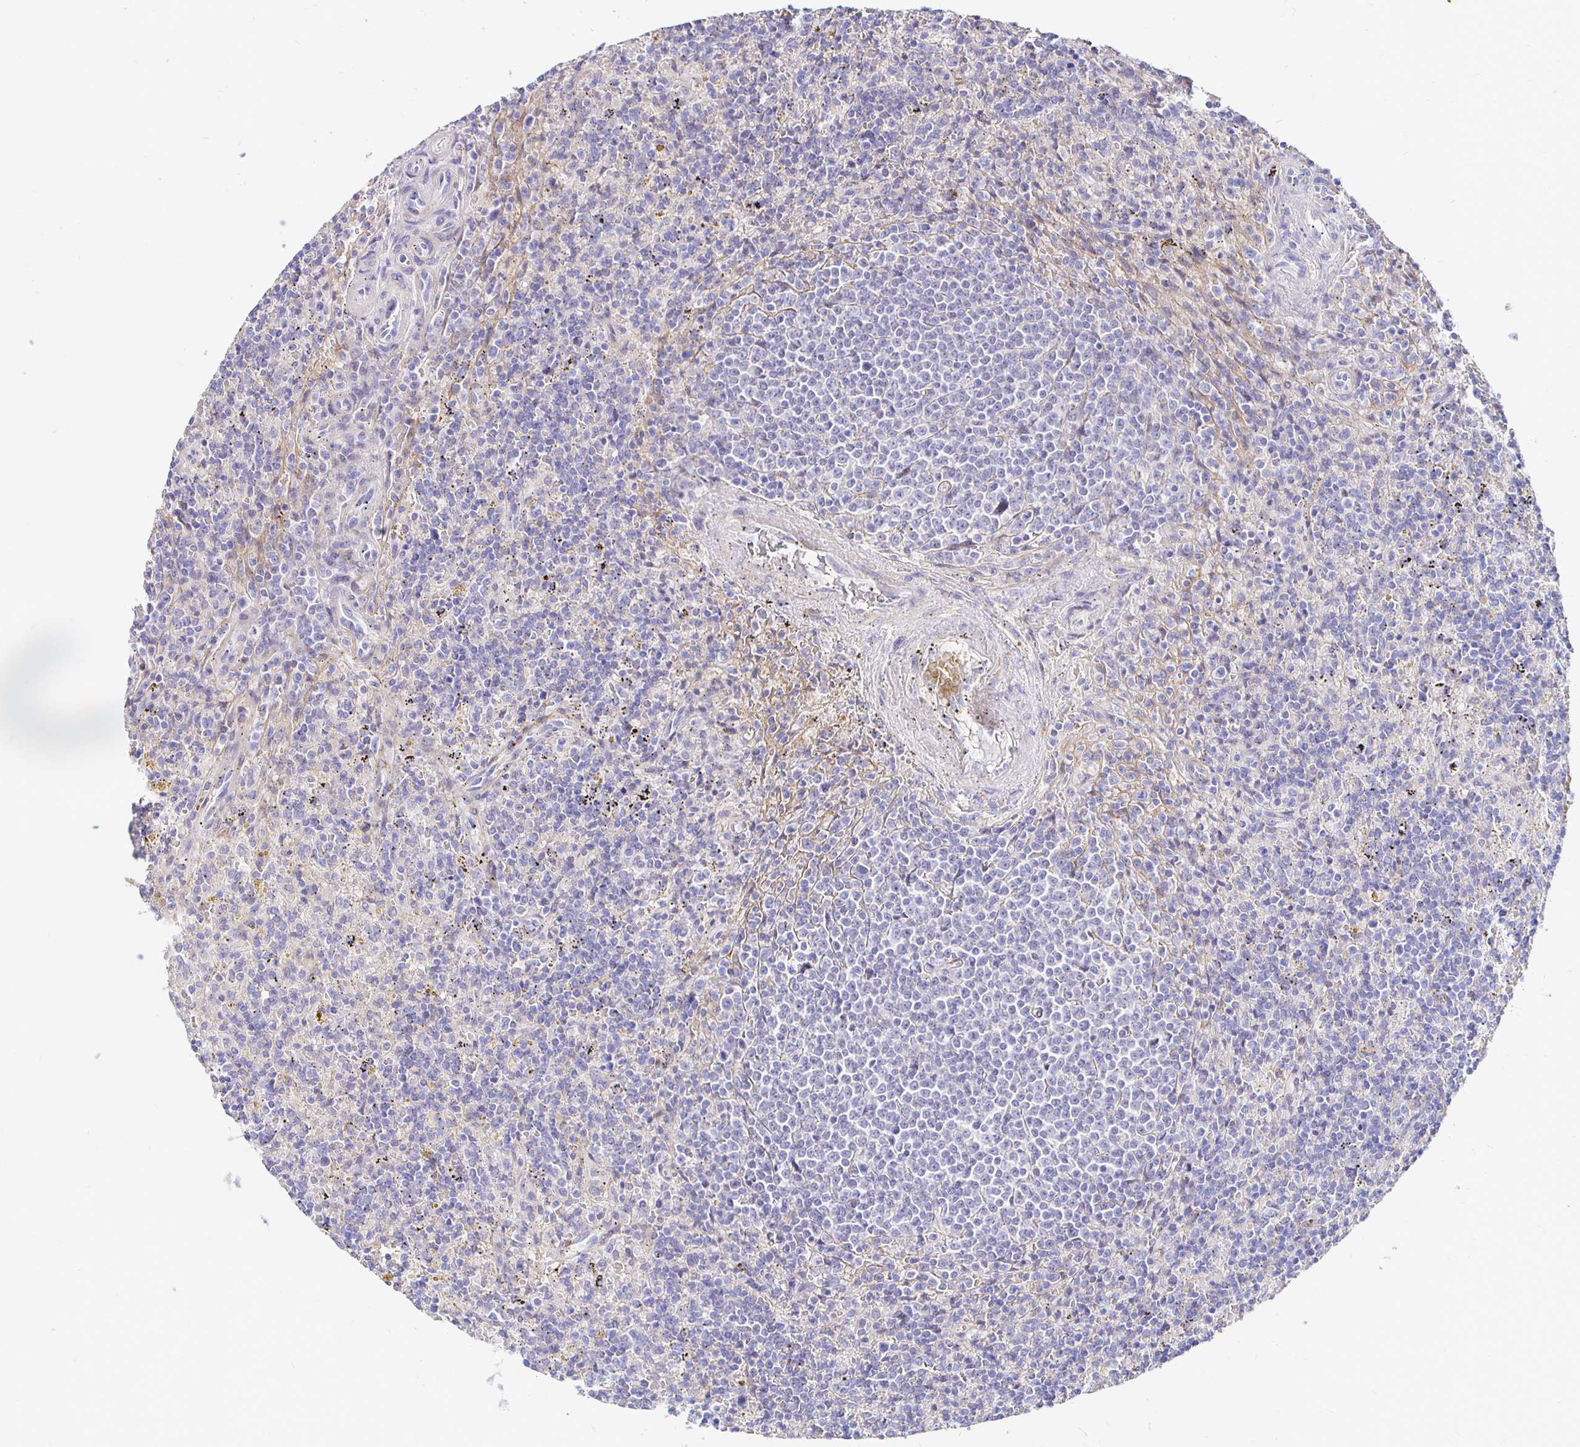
{"staining": {"intensity": "negative", "quantity": "none", "location": "none"}, "tissue": "lymphoma", "cell_type": "Tumor cells", "image_type": "cancer", "snomed": [{"axis": "morphology", "description": "Malignant lymphoma, non-Hodgkin's type, Low grade"}, {"axis": "topography", "description": "Spleen"}], "caption": "Tumor cells are negative for protein expression in human lymphoma. Nuclei are stained in blue.", "gene": "PALM2AKAP2", "patient": {"sex": "male", "age": 67}}